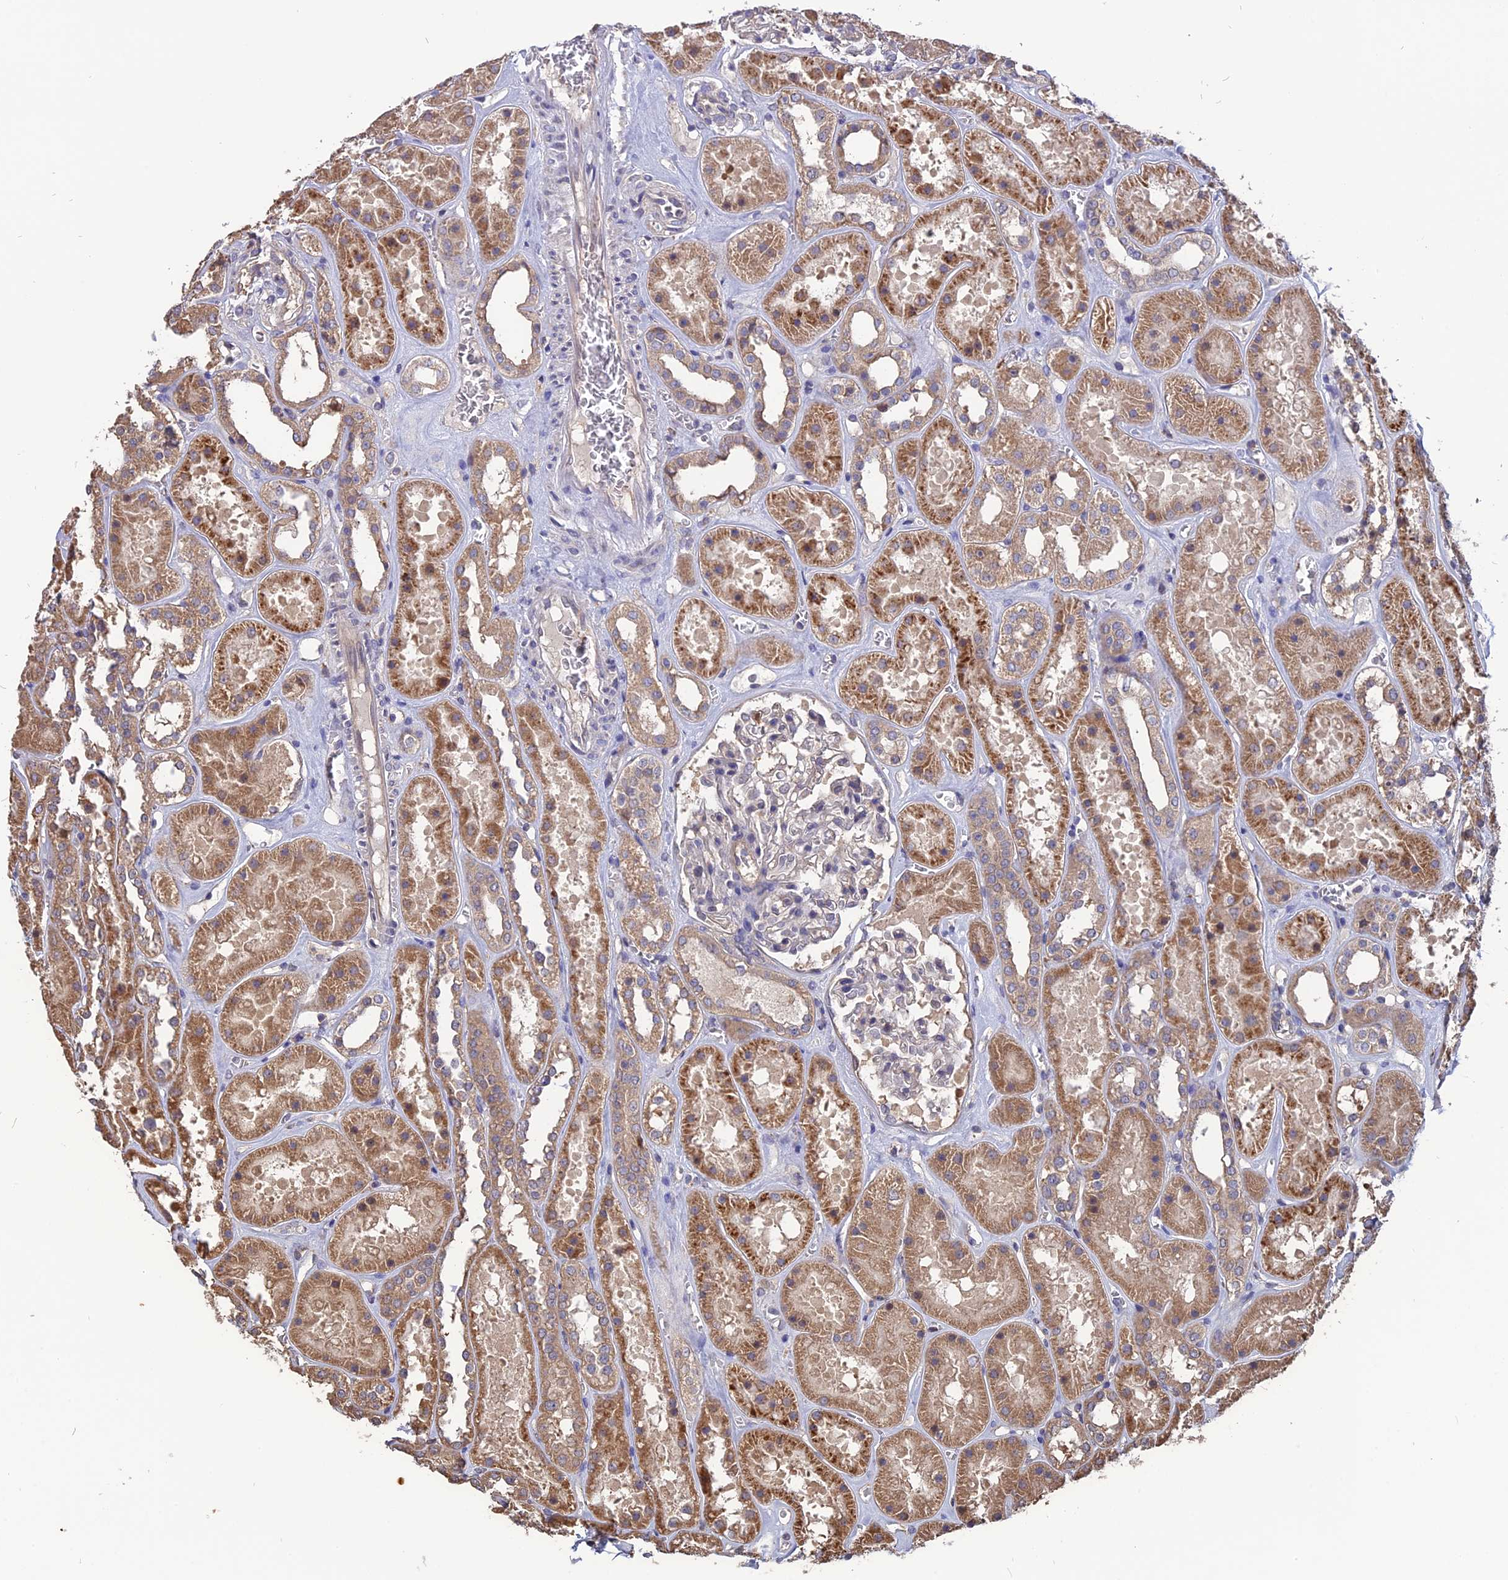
{"staining": {"intensity": "negative", "quantity": "none", "location": "none"}, "tissue": "kidney", "cell_type": "Cells in glomeruli", "image_type": "normal", "snomed": [{"axis": "morphology", "description": "Normal tissue, NOS"}, {"axis": "topography", "description": "Kidney"}], "caption": "A high-resolution image shows immunohistochemistry staining of unremarkable kidney, which shows no significant expression in cells in glomeruli.", "gene": "CARMIL2", "patient": {"sex": "female", "age": 41}}